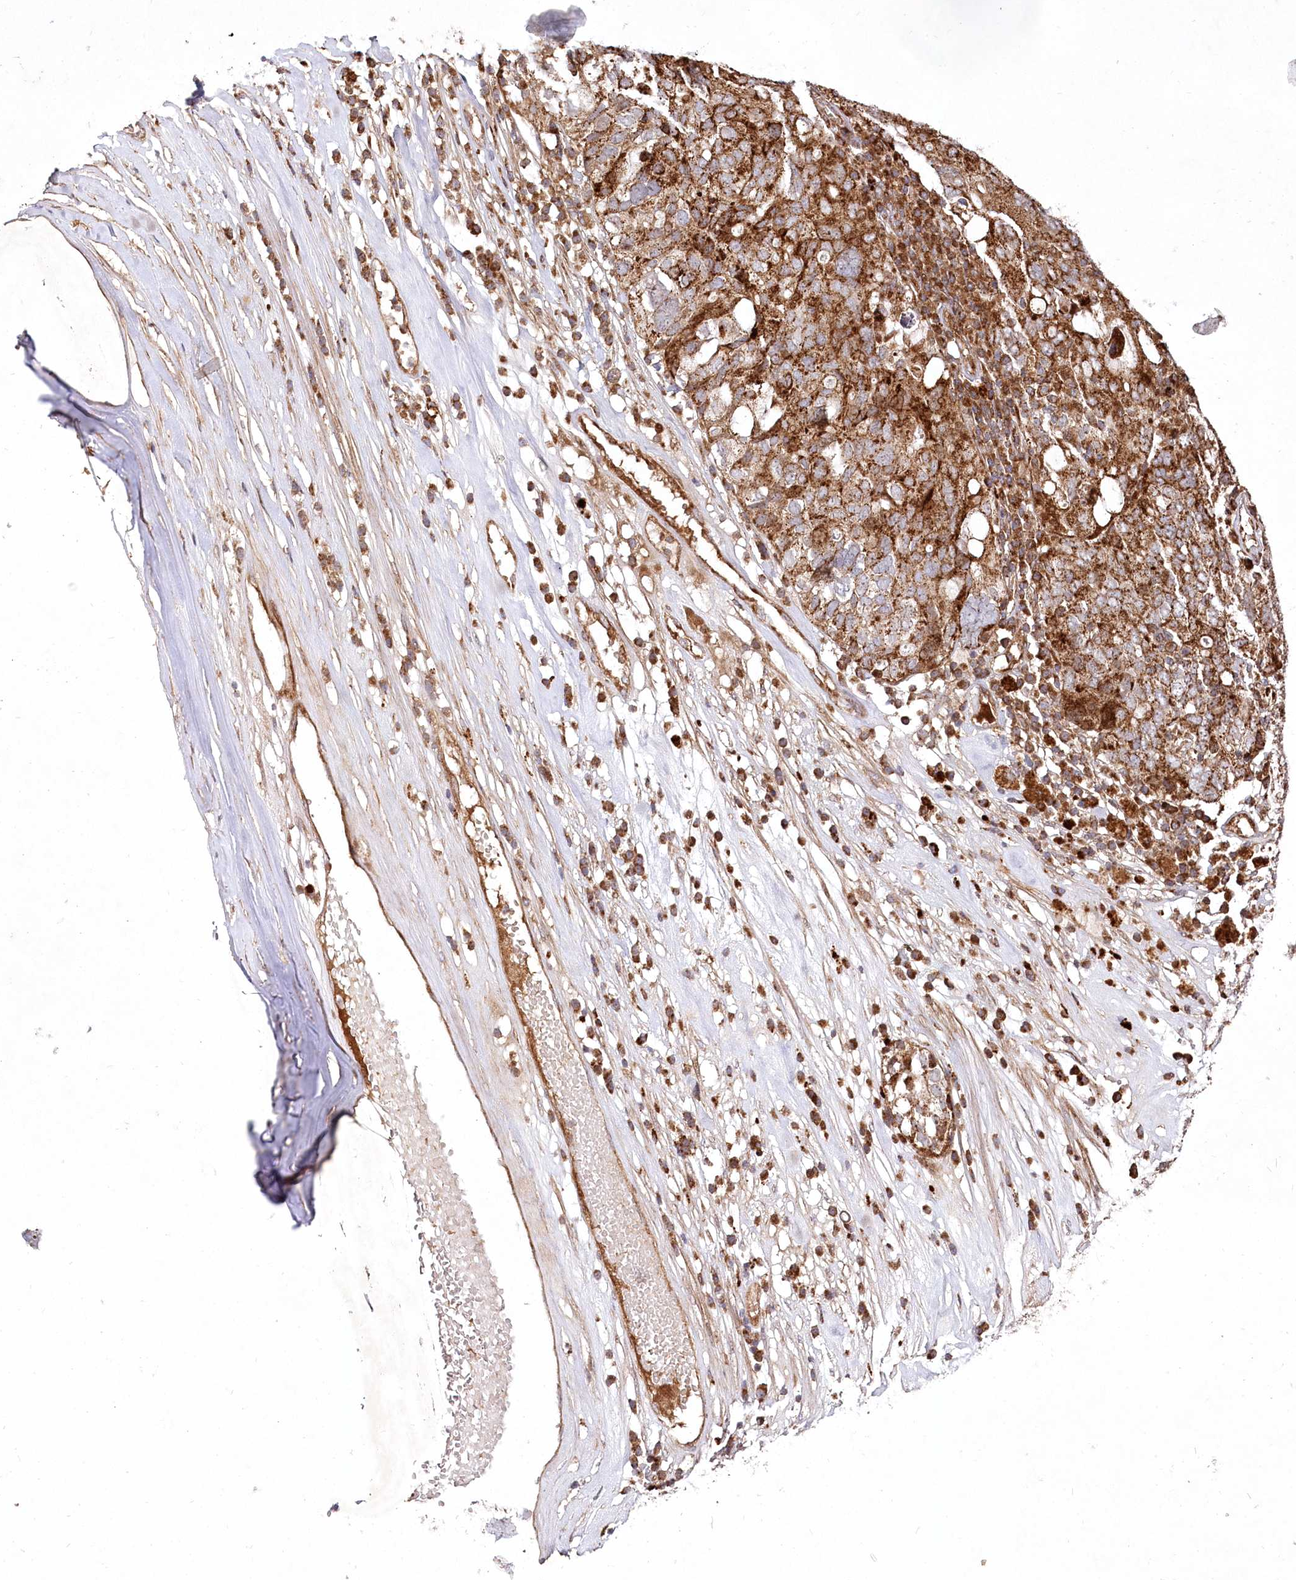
{"staining": {"intensity": "strong", "quantity": ">75%", "location": "cytoplasmic/membranous"}, "tissue": "ovarian cancer", "cell_type": "Tumor cells", "image_type": "cancer", "snomed": [{"axis": "morphology", "description": "Carcinoma, endometroid"}, {"axis": "topography", "description": "Ovary"}], "caption": "High-magnification brightfield microscopy of ovarian cancer (endometroid carcinoma) stained with DAB (brown) and counterstained with hematoxylin (blue). tumor cells exhibit strong cytoplasmic/membranous staining is present in about>75% of cells.", "gene": "PSTK", "patient": {"sex": "female", "age": 62}}